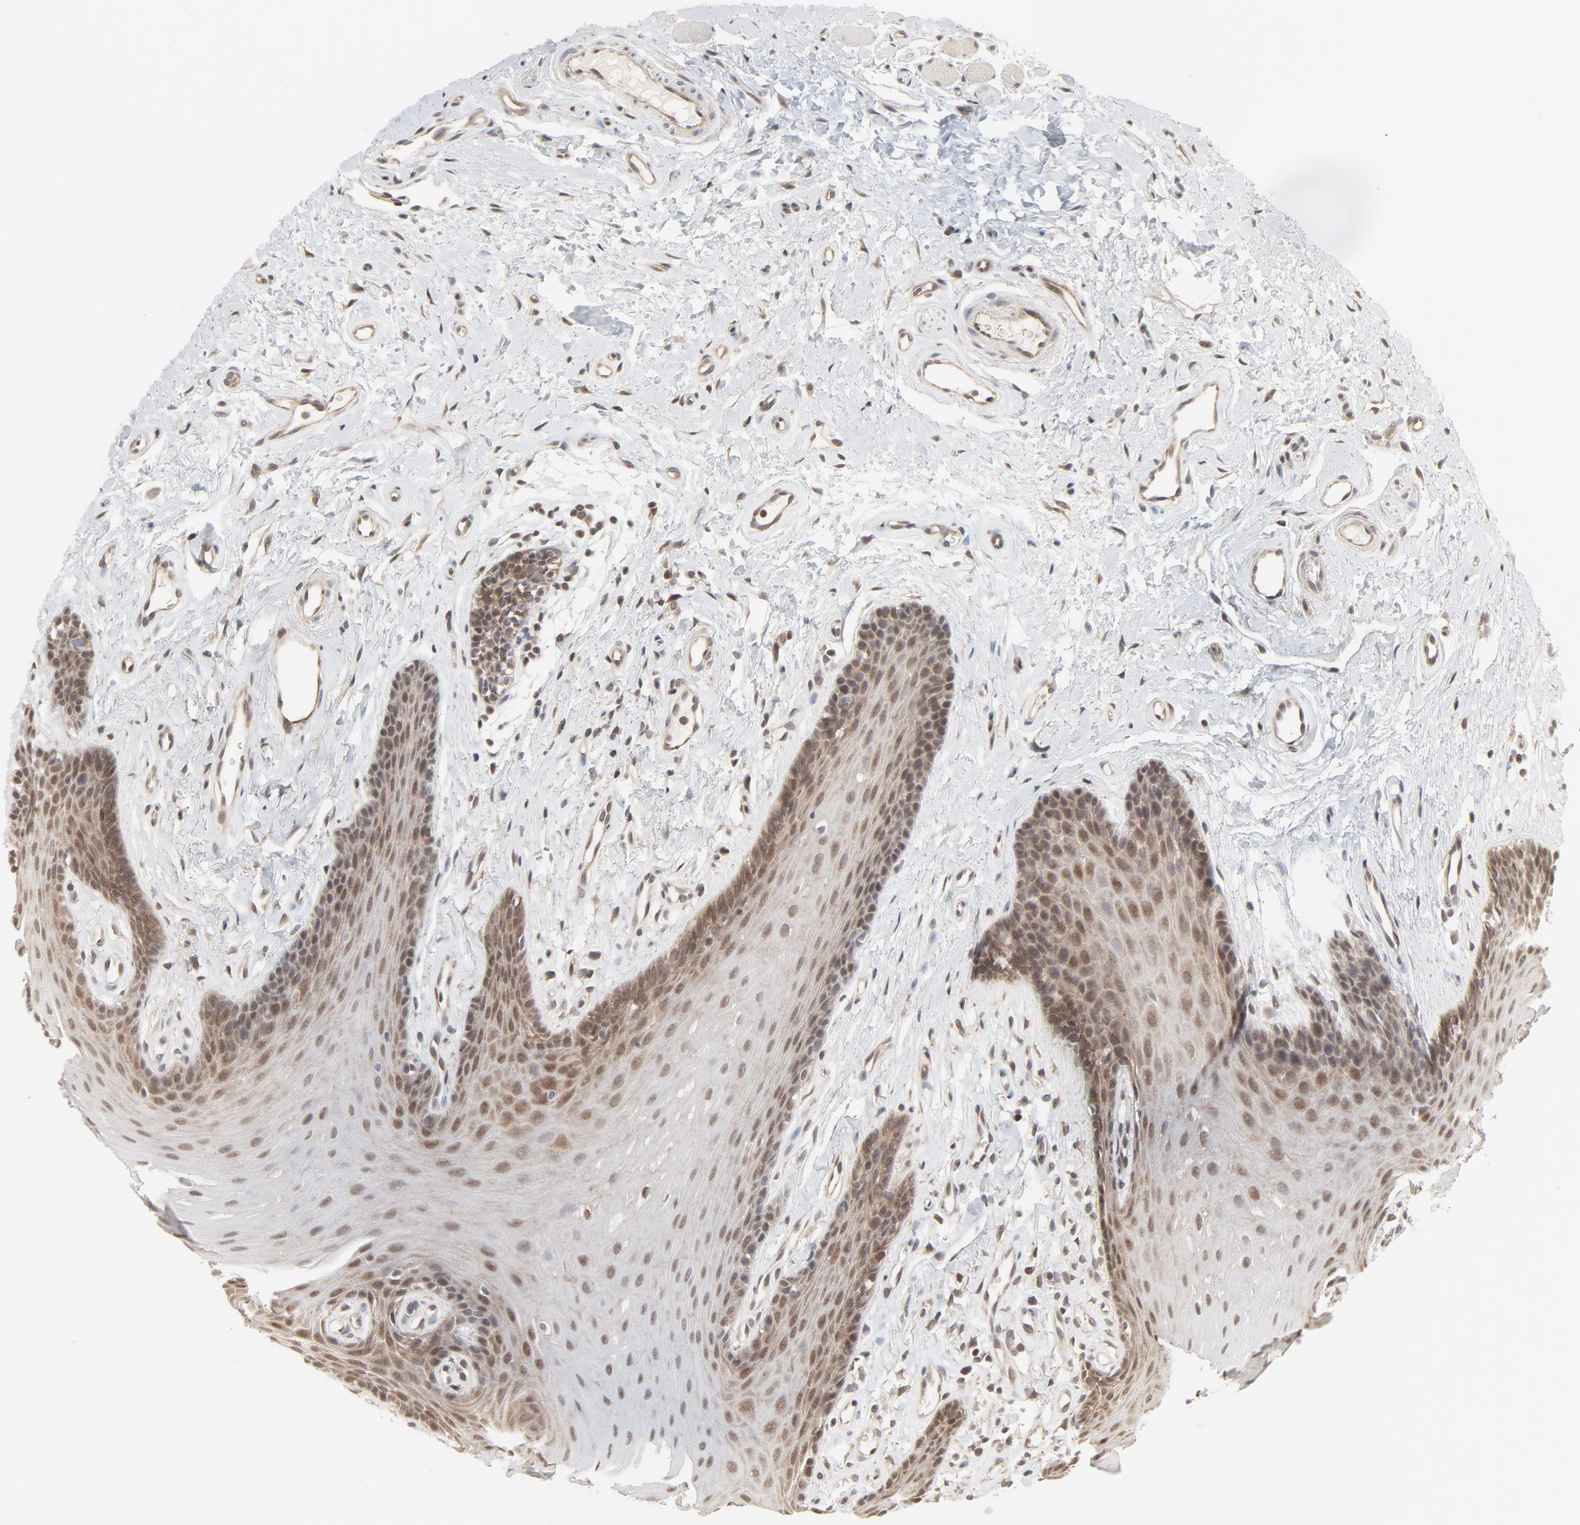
{"staining": {"intensity": "moderate", "quantity": ">75%", "location": "cytoplasmic/membranous,nuclear"}, "tissue": "oral mucosa", "cell_type": "Squamous epithelial cells", "image_type": "normal", "snomed": [{"axis": "morphology", "description": "Normal tissue, NOS"}, {"axis": "topography", "description": "Oral tissue"}], "caption": "A brown stain labels moderate cytoplasmic/membranous,nuclear staining of a protein in squamous epithelial cells of benign human oral mucosa.", "gene": "NEDD8", "patient": {"sex": "male", "age": 62}}